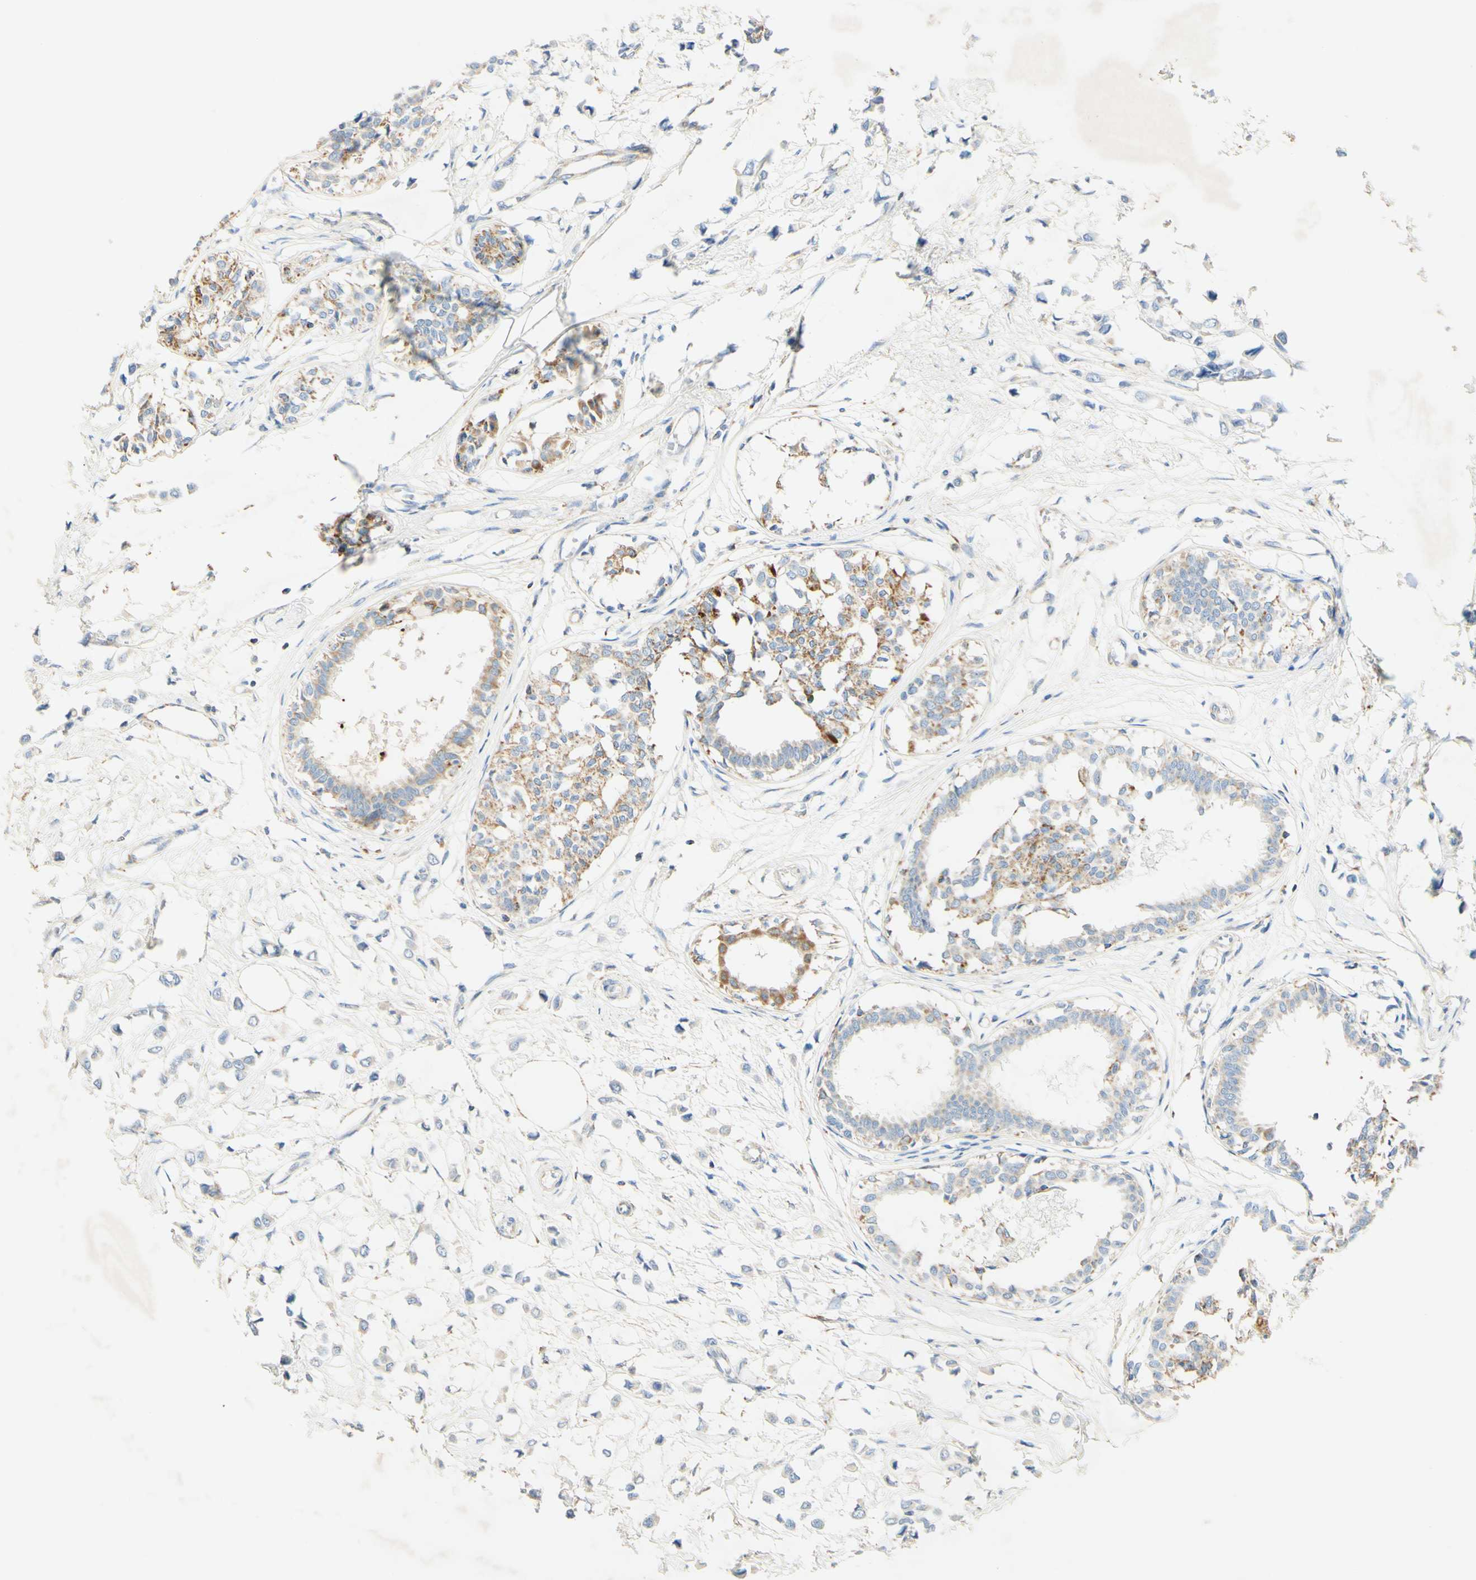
{"staining": {"intensity": "moderate", "quantity": "<25%", "location": "cytoplasmic/membranous"}, "tissue": "breast cancer", "cell_type": "Tumor cells", "image_type": "cancer", "snomed": [{"axis": "morphology", "description": "Lobular carcinoma"}, {"axis": "topography", "description": "Breast"}], "caption": "DAB (3,3'-diaminobenzidine) immunohistochemical staining of breast cancer shows moderate cytoplasmic/membranous protein expression in about <25% of tumor cells. Nuclei are stained in blue.", "gene": "OXCT1", "patient": {"sex": "female", "age": 51}}